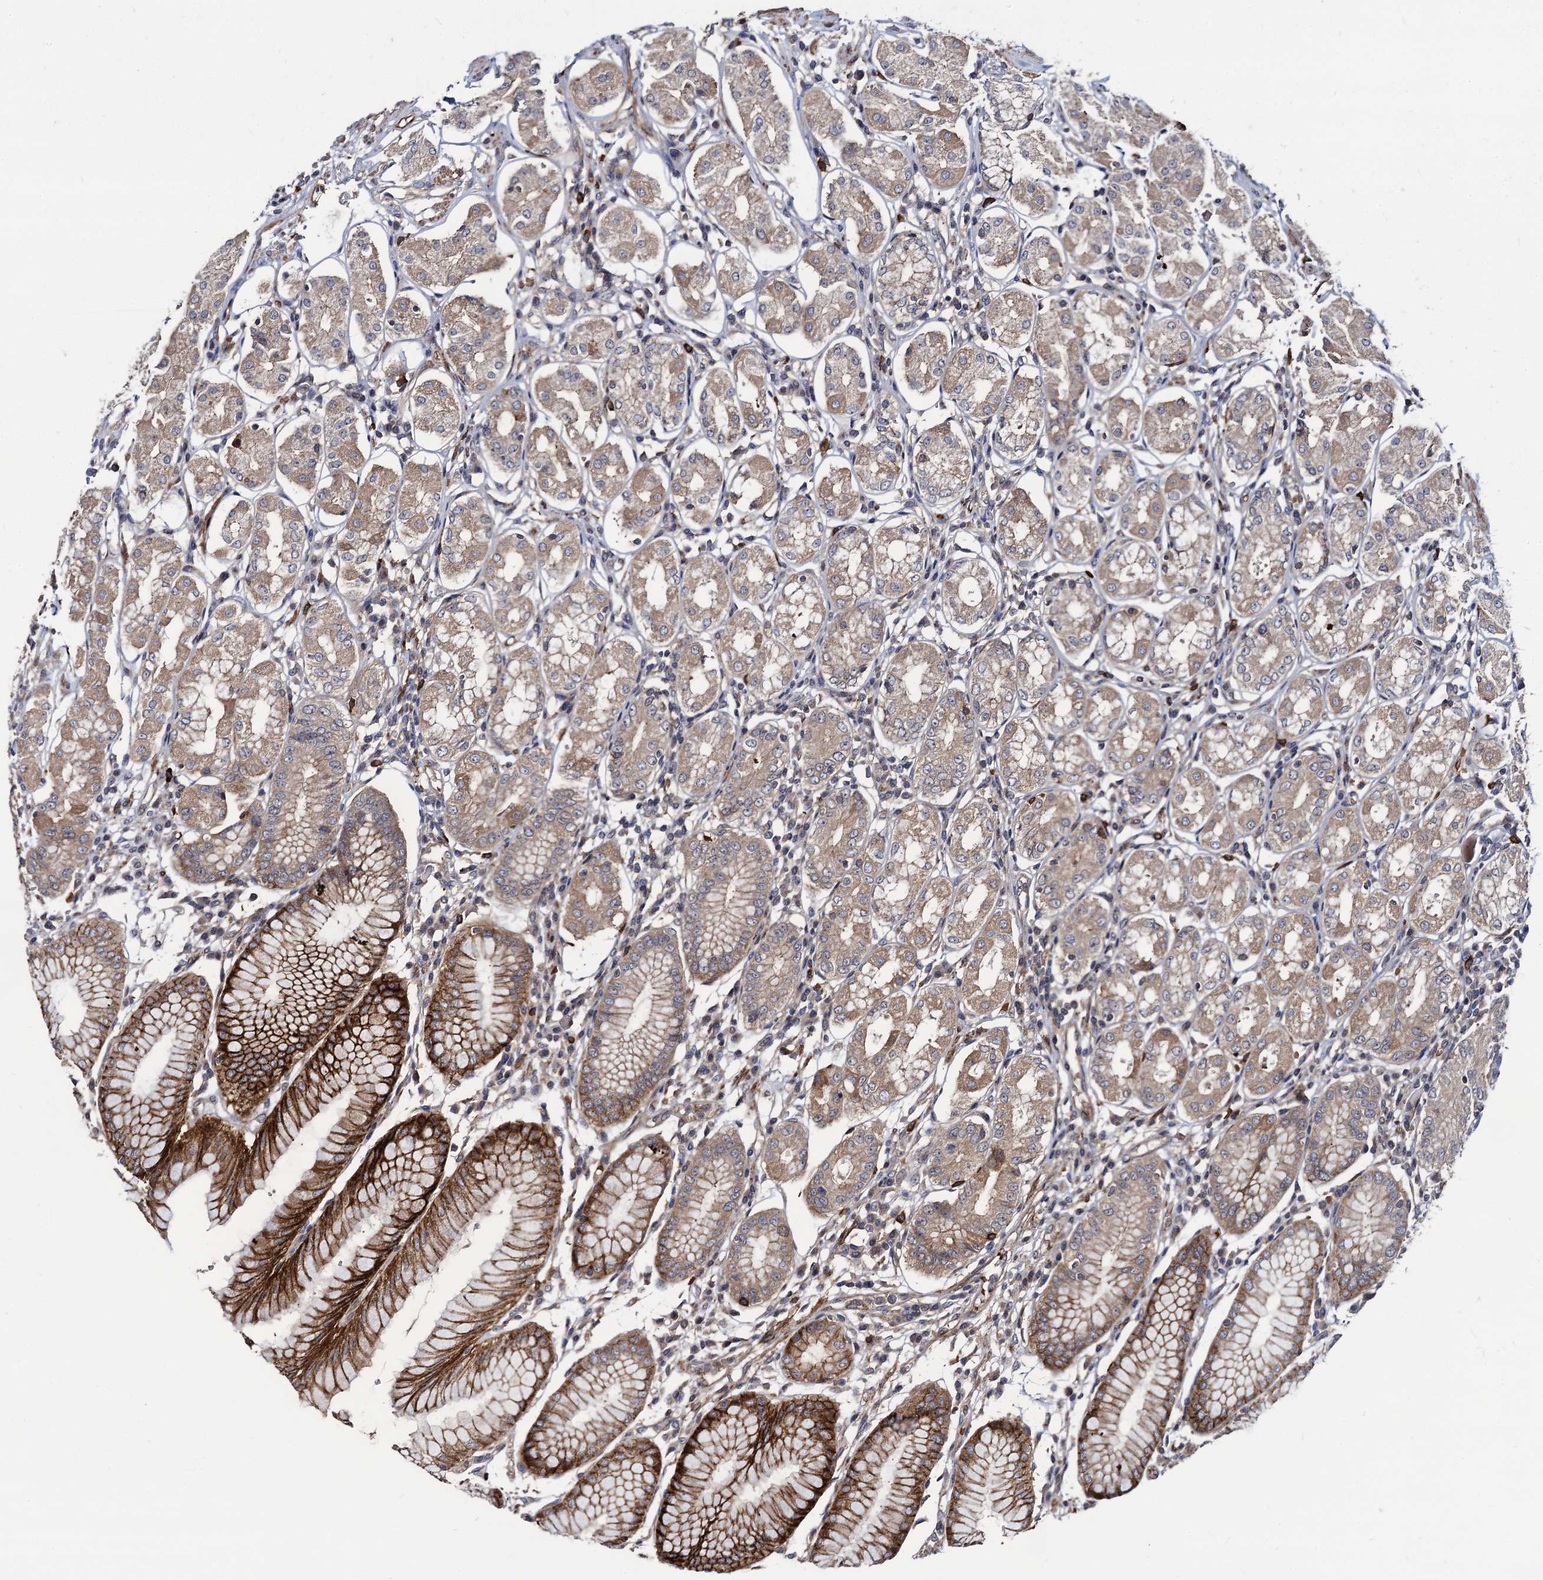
{"staining": {"intensity": "strong", "quantity": "<25%", "location": "cytoplasmic/membranous"}, "tissue": "stomach", "cell_type": "Glandular cells", "image_type": "normal", "snomed": [{"axis": "morphology", "description": "Normal tissue, NOS"}, {"axis": "topography", "description": "Stomach"}, {"axis": "topography", "description": "Stomach, lower"}], "caption": "Immunohistochemical staining of benign stomach exhibits strong cytoplasmic/membranous protein expression in approximately <25% of glandular cells. (DAB = brown stain, brightfield microscopy at high magnification).", "gene": "KXD1", "patient": {"sex": "female", "age": 56}}